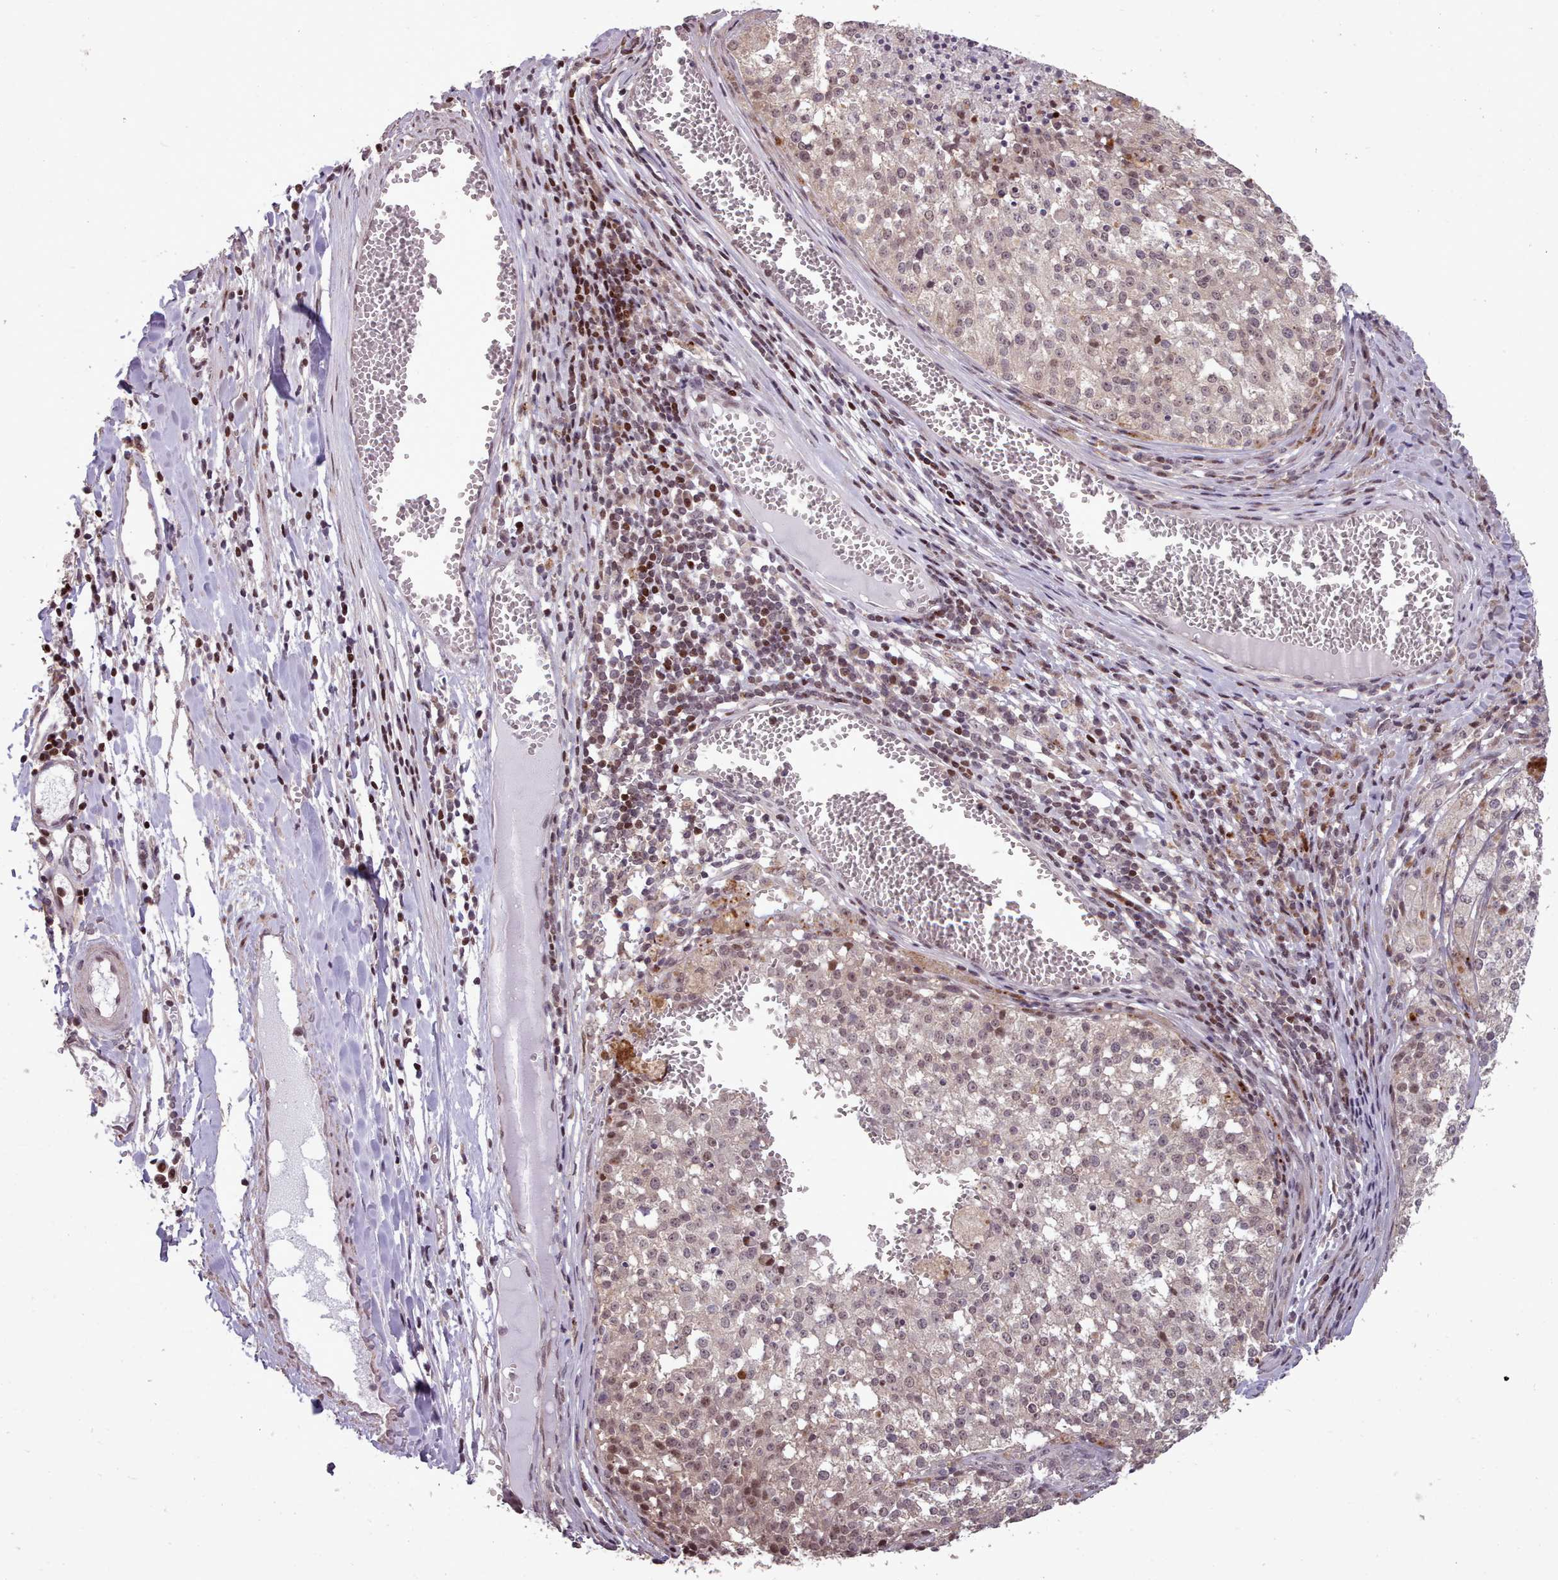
{"staining": {"intensity": "weak", "quantity": ">75%", "location": "nuclear"}, "tissue": "melanoma", "cell_type": "Tumor cells", "image_type": "cancer", "snomed": [{"axis": "morphology", "description": "Malignant melanoma, NOS"}, {"axis": "topography", "description": "Skin"}], "caption": "Human malignant melanoma stained with a protein marker reveals weak staining in tumor cells.", "gene": "ENSA", "patient": {"sex": "female", "age": 64}}